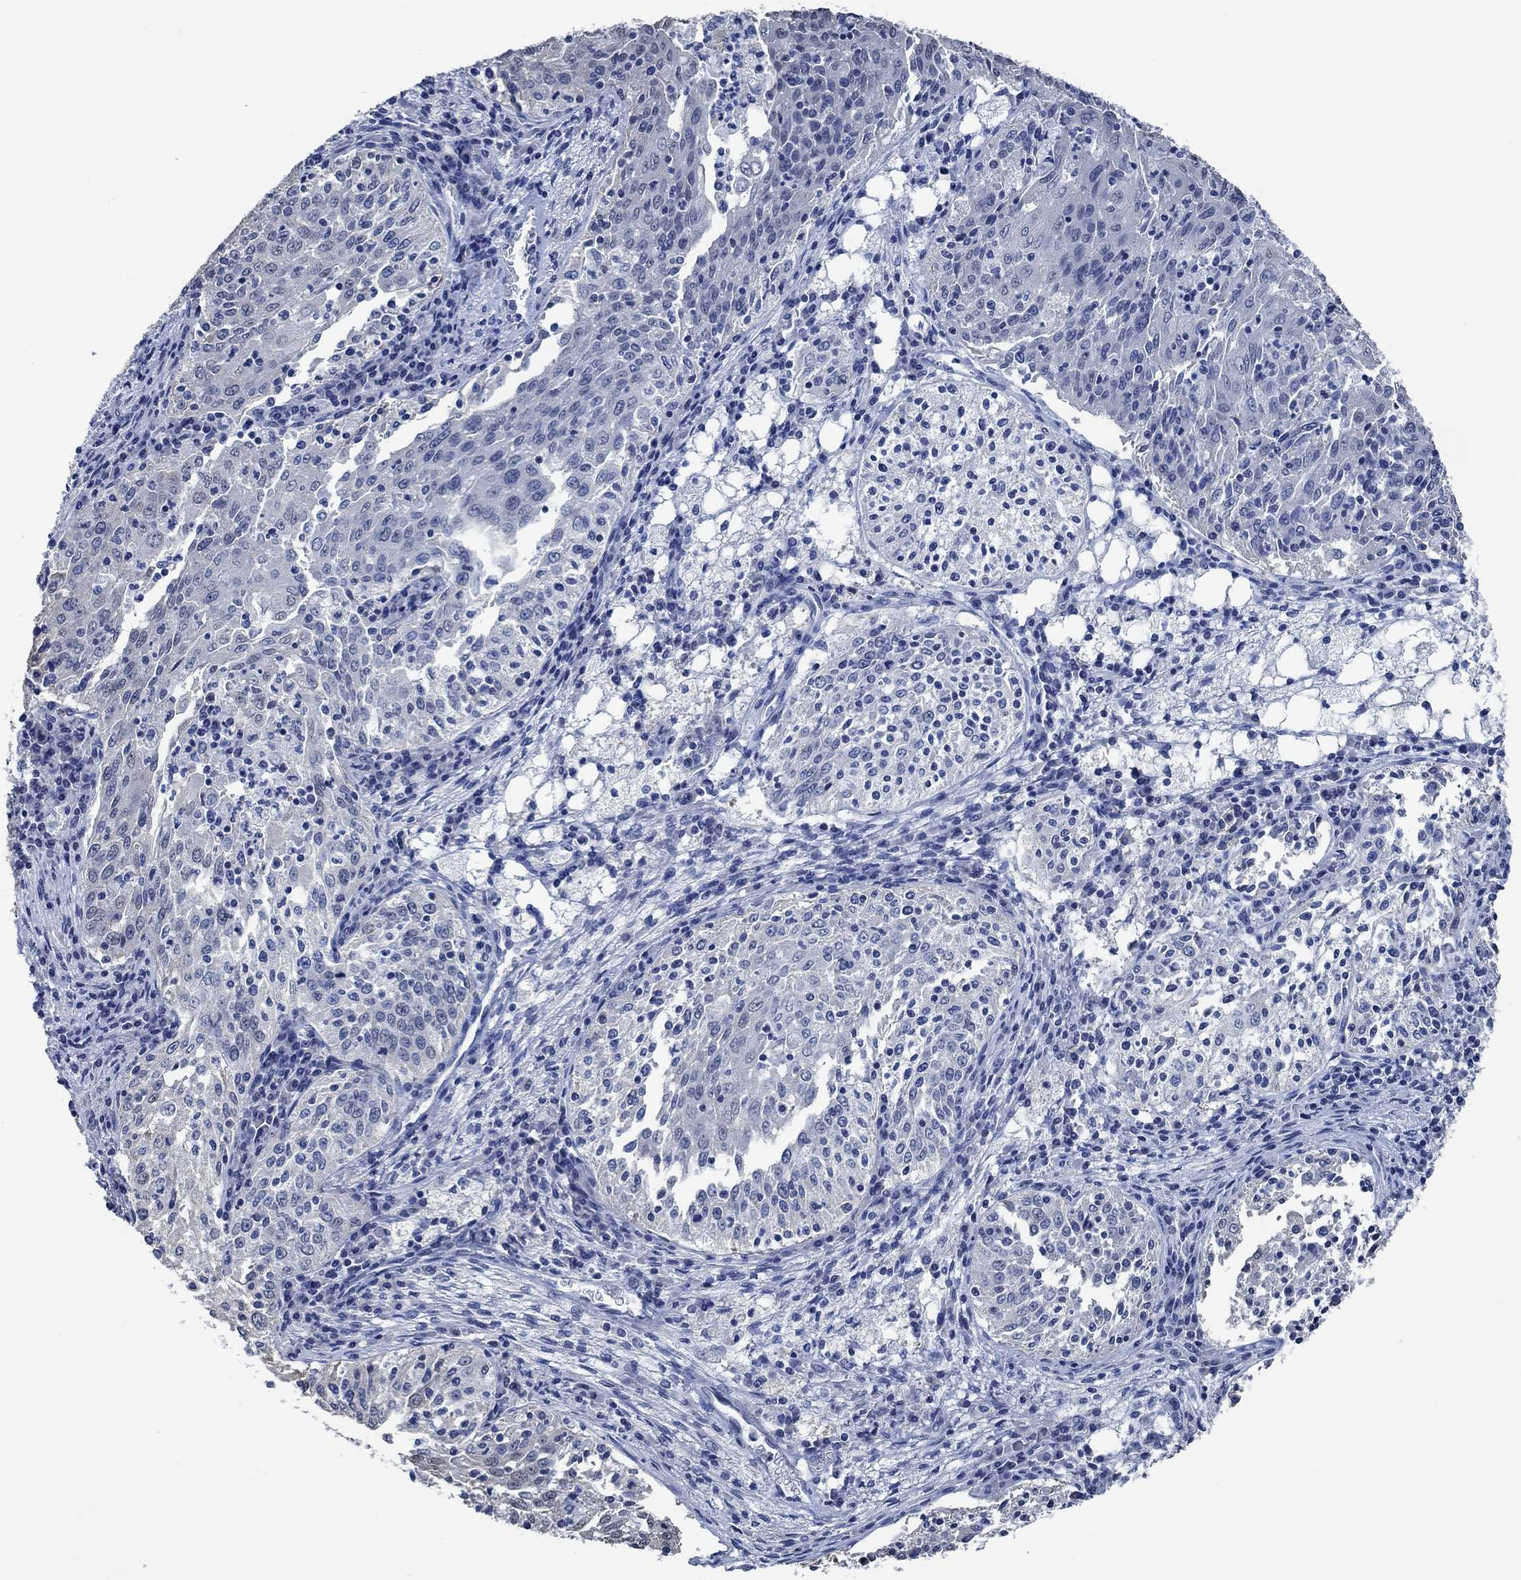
{"staining": {"intensity": "negative", "quantity": "none", "location": "none"}, "tissue": "cervical cancer", "cell_type": "Tumor cells", "image_type": "cancer", "snomed": [{"axis": "morphology", "description": "Squamous cell carcinoma, NOS"}, {"axis": "topography", "description": "Cervix"}], "caption": "This histopathology image is of cervical cancer stained with immunohistochemistry to label a protein in brown with the nuclei are counter-stained blue. There is no expression in tumor cells.", "gene": "OBSCN", "patient": {"sex": "female", "age": 41}}